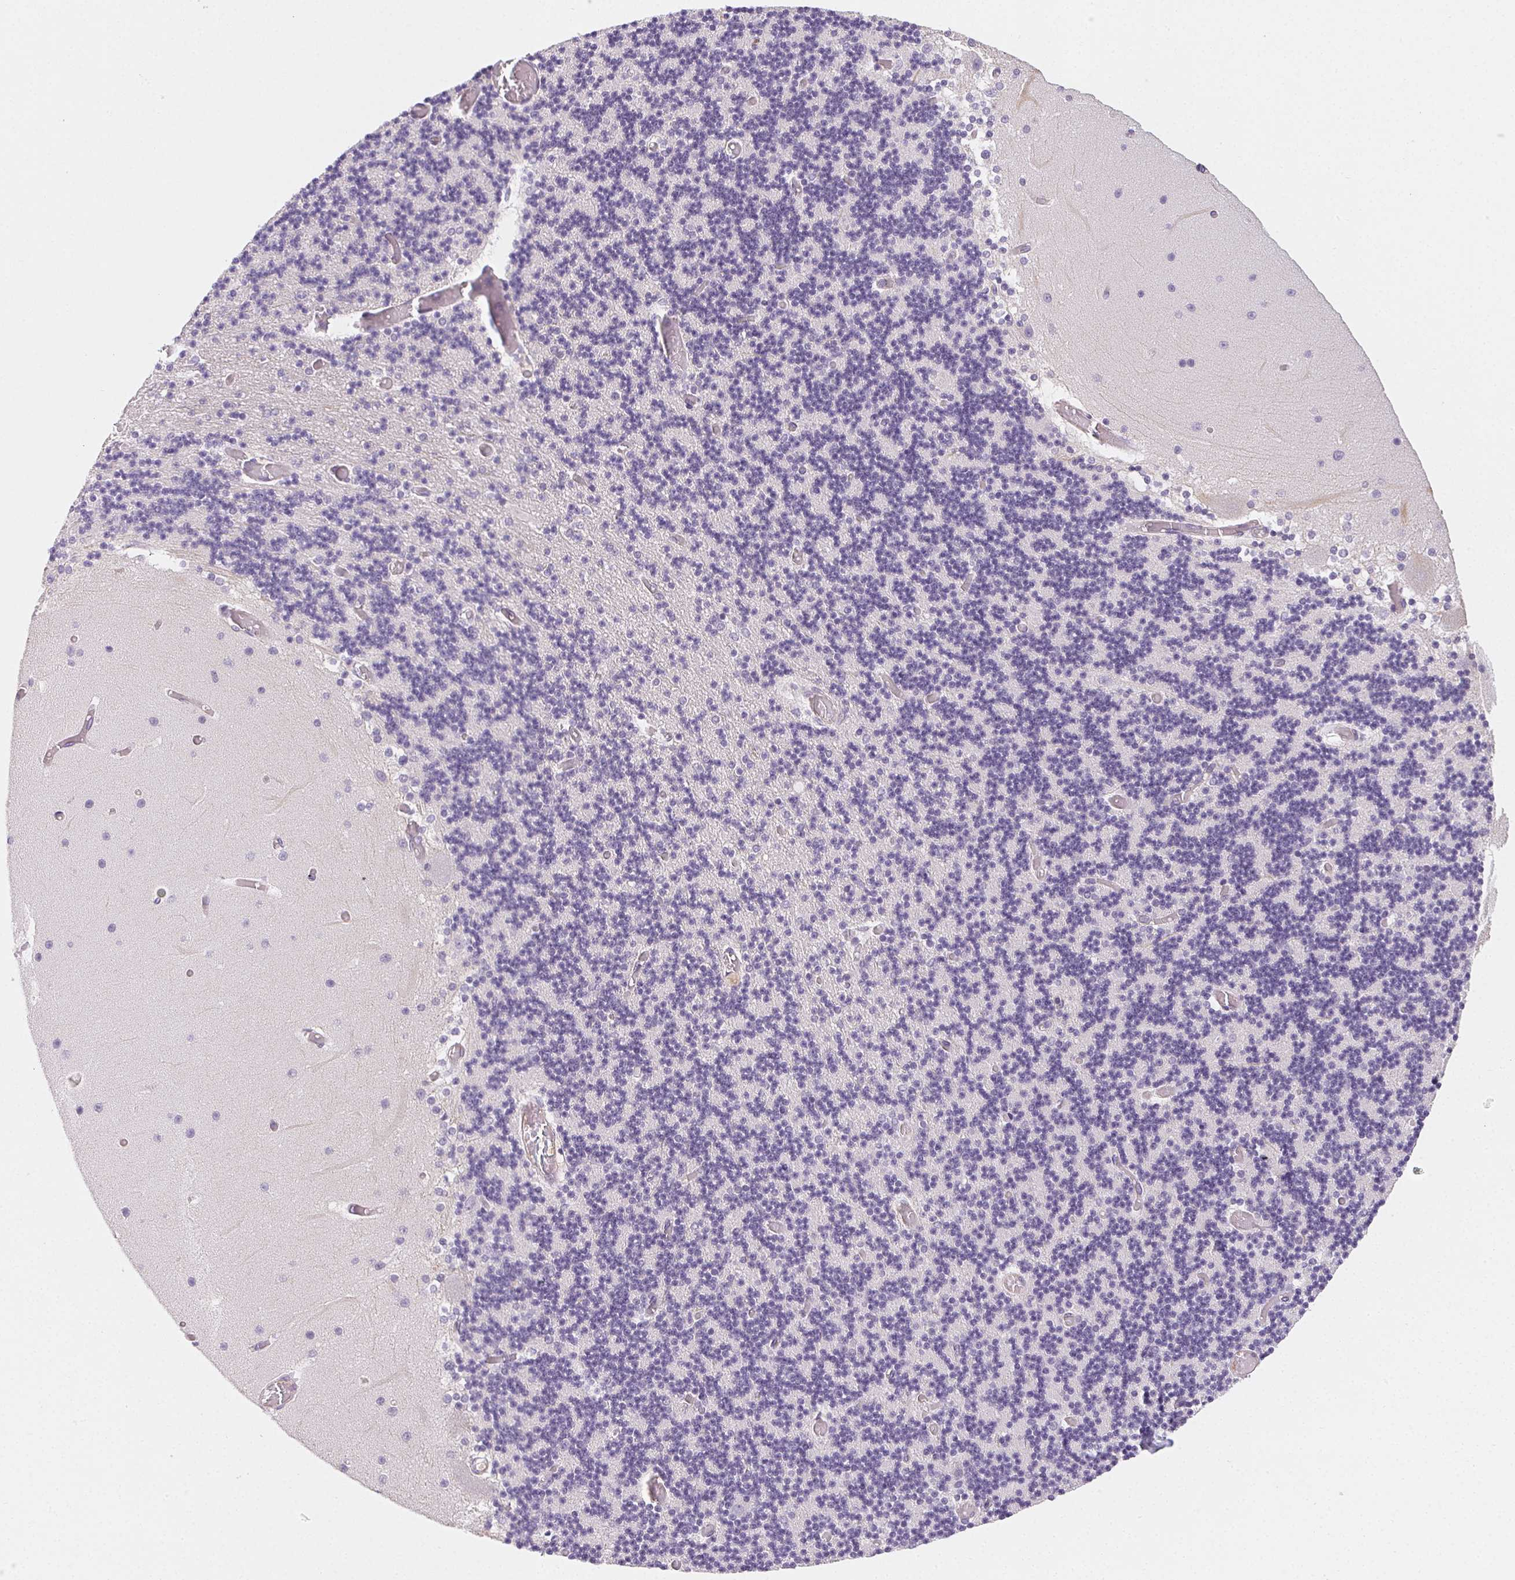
{"staining": {"intensity": "negative", "quantity": "none", "location": "none"}, "tissue": "cerebellum", "cell_type": "Cells in granular layer", "image_type": "normal", "snomed": [{"axis": "morphology", "description": "Normal tissue, NOS"}, {"axis": "topography", "description": "Cerebellum"}], "caption": "Micrograph shows no protein positivity in cells in granular layer of normal cerebellum. (DAB immunohistochemistry (IHC) visualized using brightfield microscopy, high magnification).", "gene": "CSN1S1", "patient": {"sex": "female", "age": 28}}